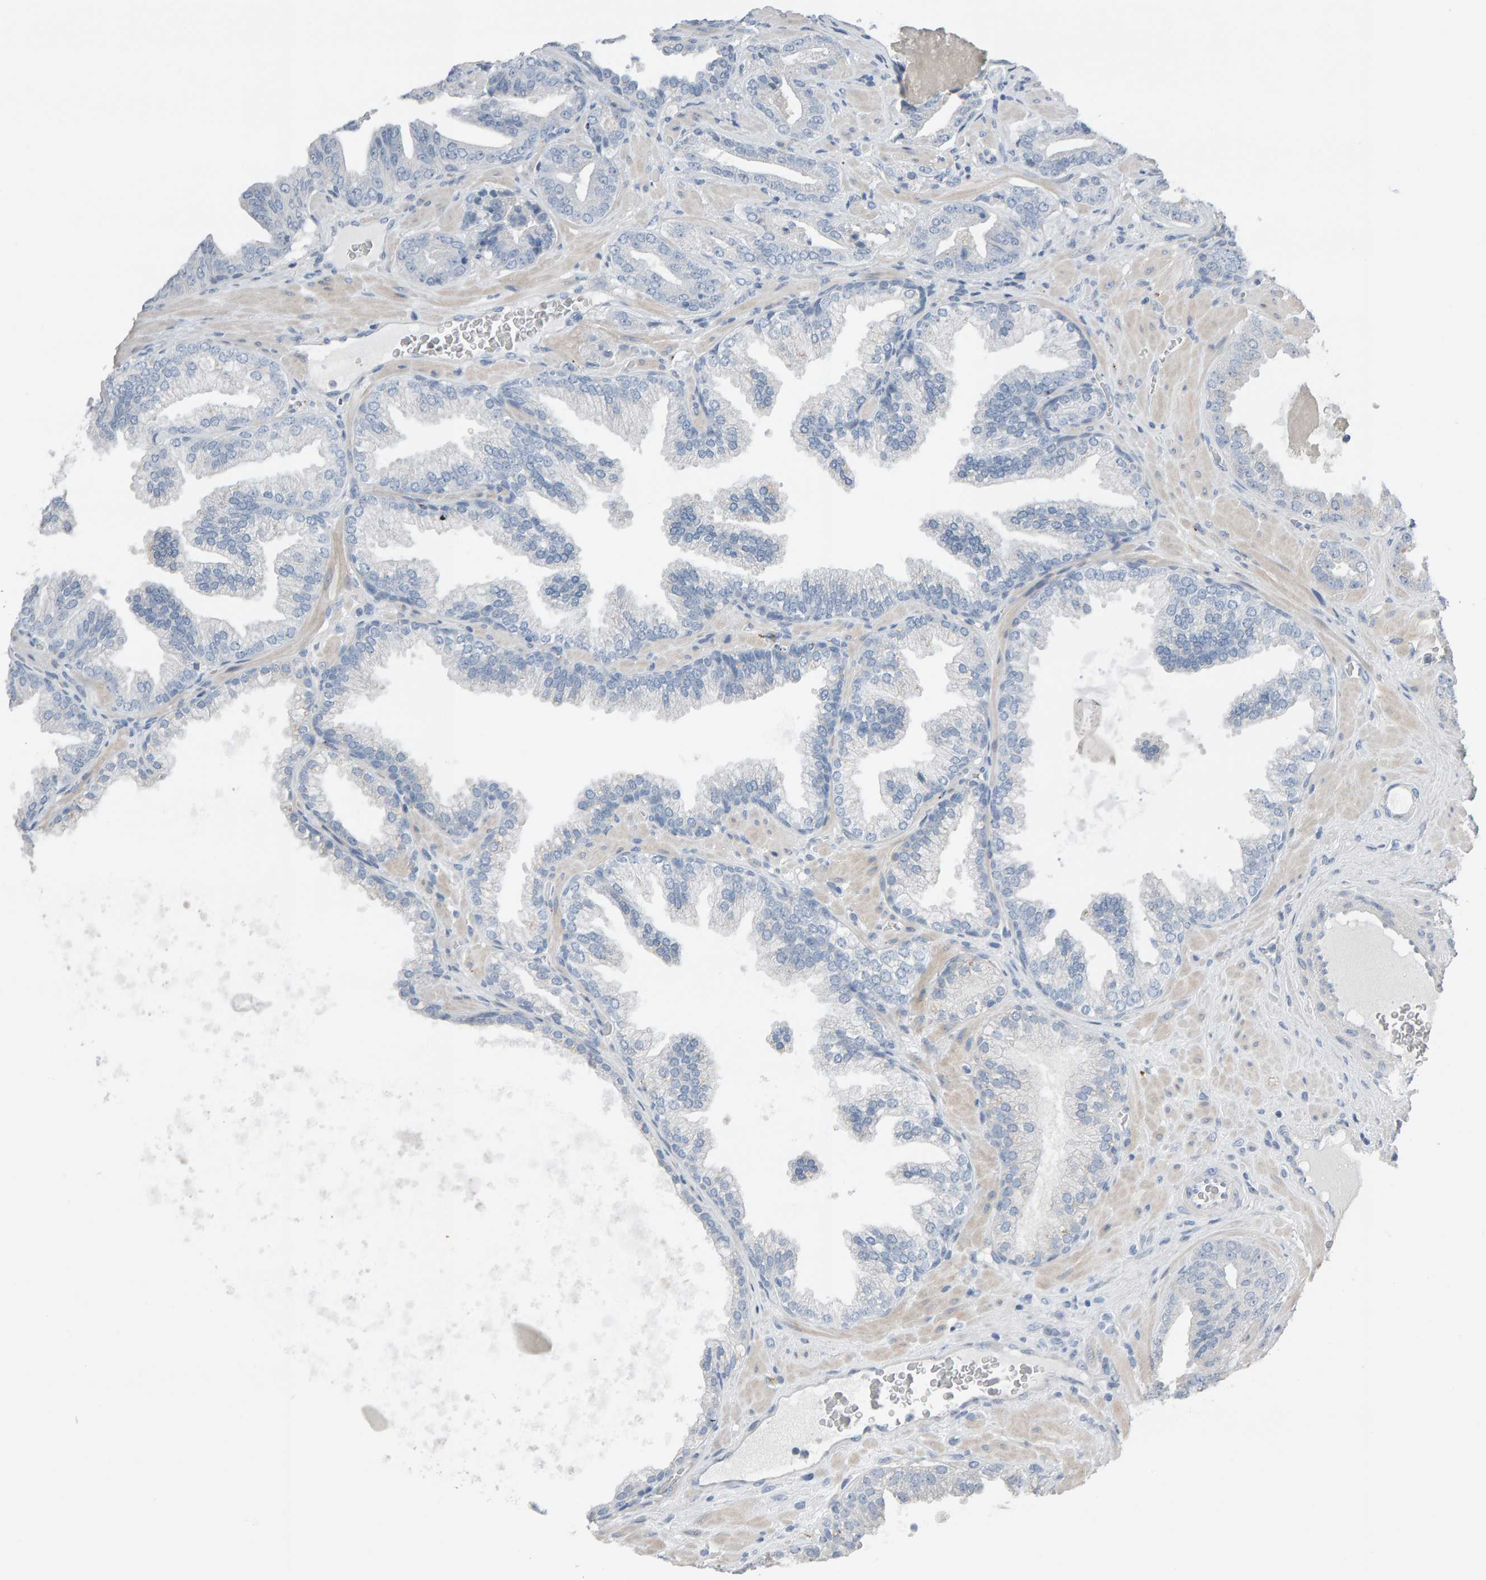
{"staining": {"intensity": "negative", "quantity": "none", "location": "none"}, "tissue": "prostate cancer", "cell_type": "Tumor cells", "image_type": "cancer", "snomed": [{"axis": "morphology", "description": "Adenocarcinoma, Low grade"}, {"axis": "topography", "description": "Prostate"}], "caption": "Photomicrograph shows no significant protein expression in tumor cells of prostate low-grade adenocarcinoma.", "gene": "IPPK", "patient": {"sex": "male", "age": 62}}